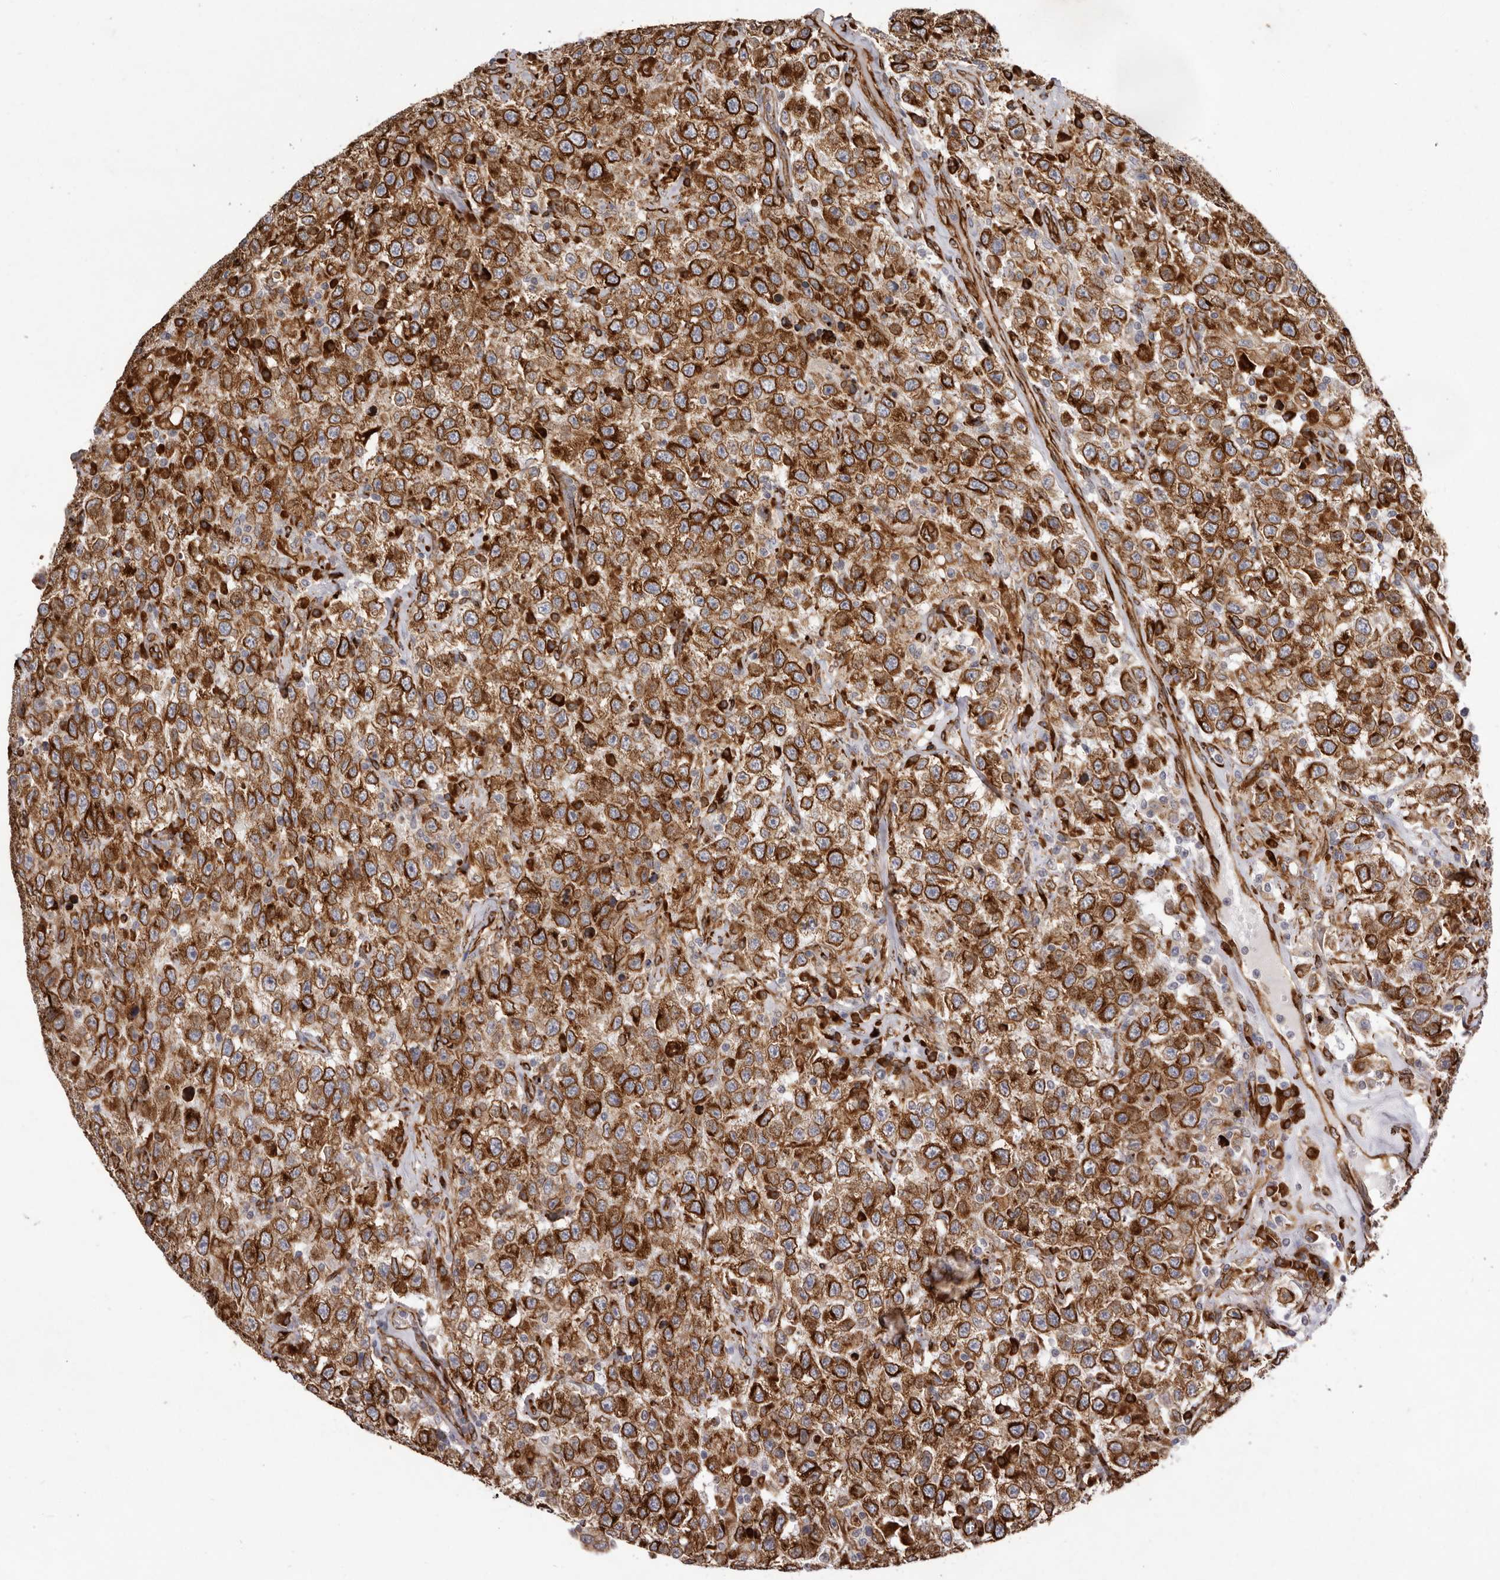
{"staining": {"intensity": "strong", "quantity": ">75%", "location": "cytoplasmic/membranous"}, "tissue": "testis cancer", "cell_type": "Tumor cells", "image_type": "cancer", "snomed": [{"axis": "morphology", "description": "Seminoma, NOS"}, {"axis": "topography", "description": "Testis"}], "caption": "A histopathology image of human testis cancer (seminoma) stained for a protein reveals strong cytoplasmic/membranous brown staining in tumor cells.", "gene": "WDTC1", "patient": {"sex": "male", "age": 41}}